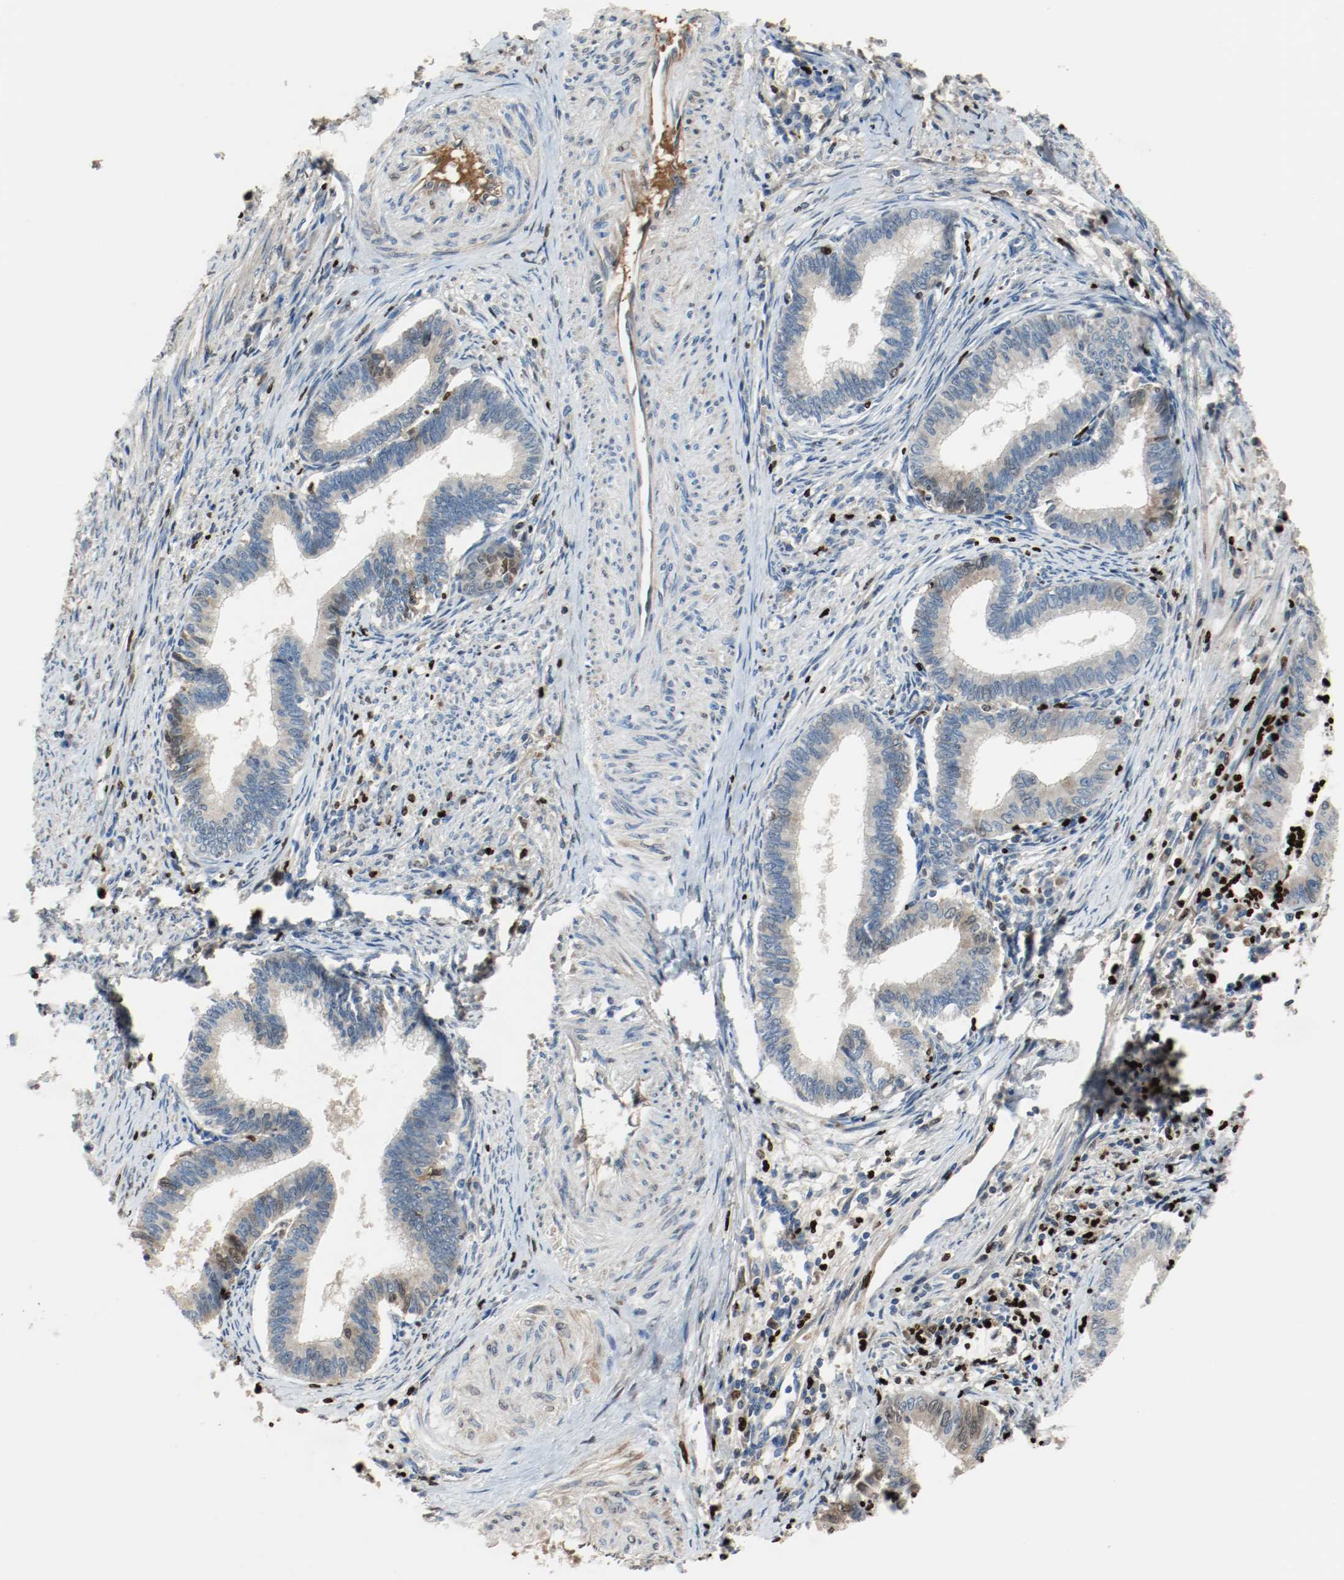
{"staining": {"intensity": "moderate", "quantity": "<25%", "location": "nuclear"}, "tissue": "cervical cancer", "cell_type": "Tumor cells", "image_type": "cancer", "snomed": [{"axis": "morphology", "description": "Adenocarcinoma, NOS"}, {"axis": "topography", "description": "Cervix"}], "caption": "Cervical adenocarcinoma stained with a brown dye demonstrates moderate nuclear positive staining in about <25% of tumor cells.", "gene": "BLK", "patient": {"sex": "female", "age": 36}}